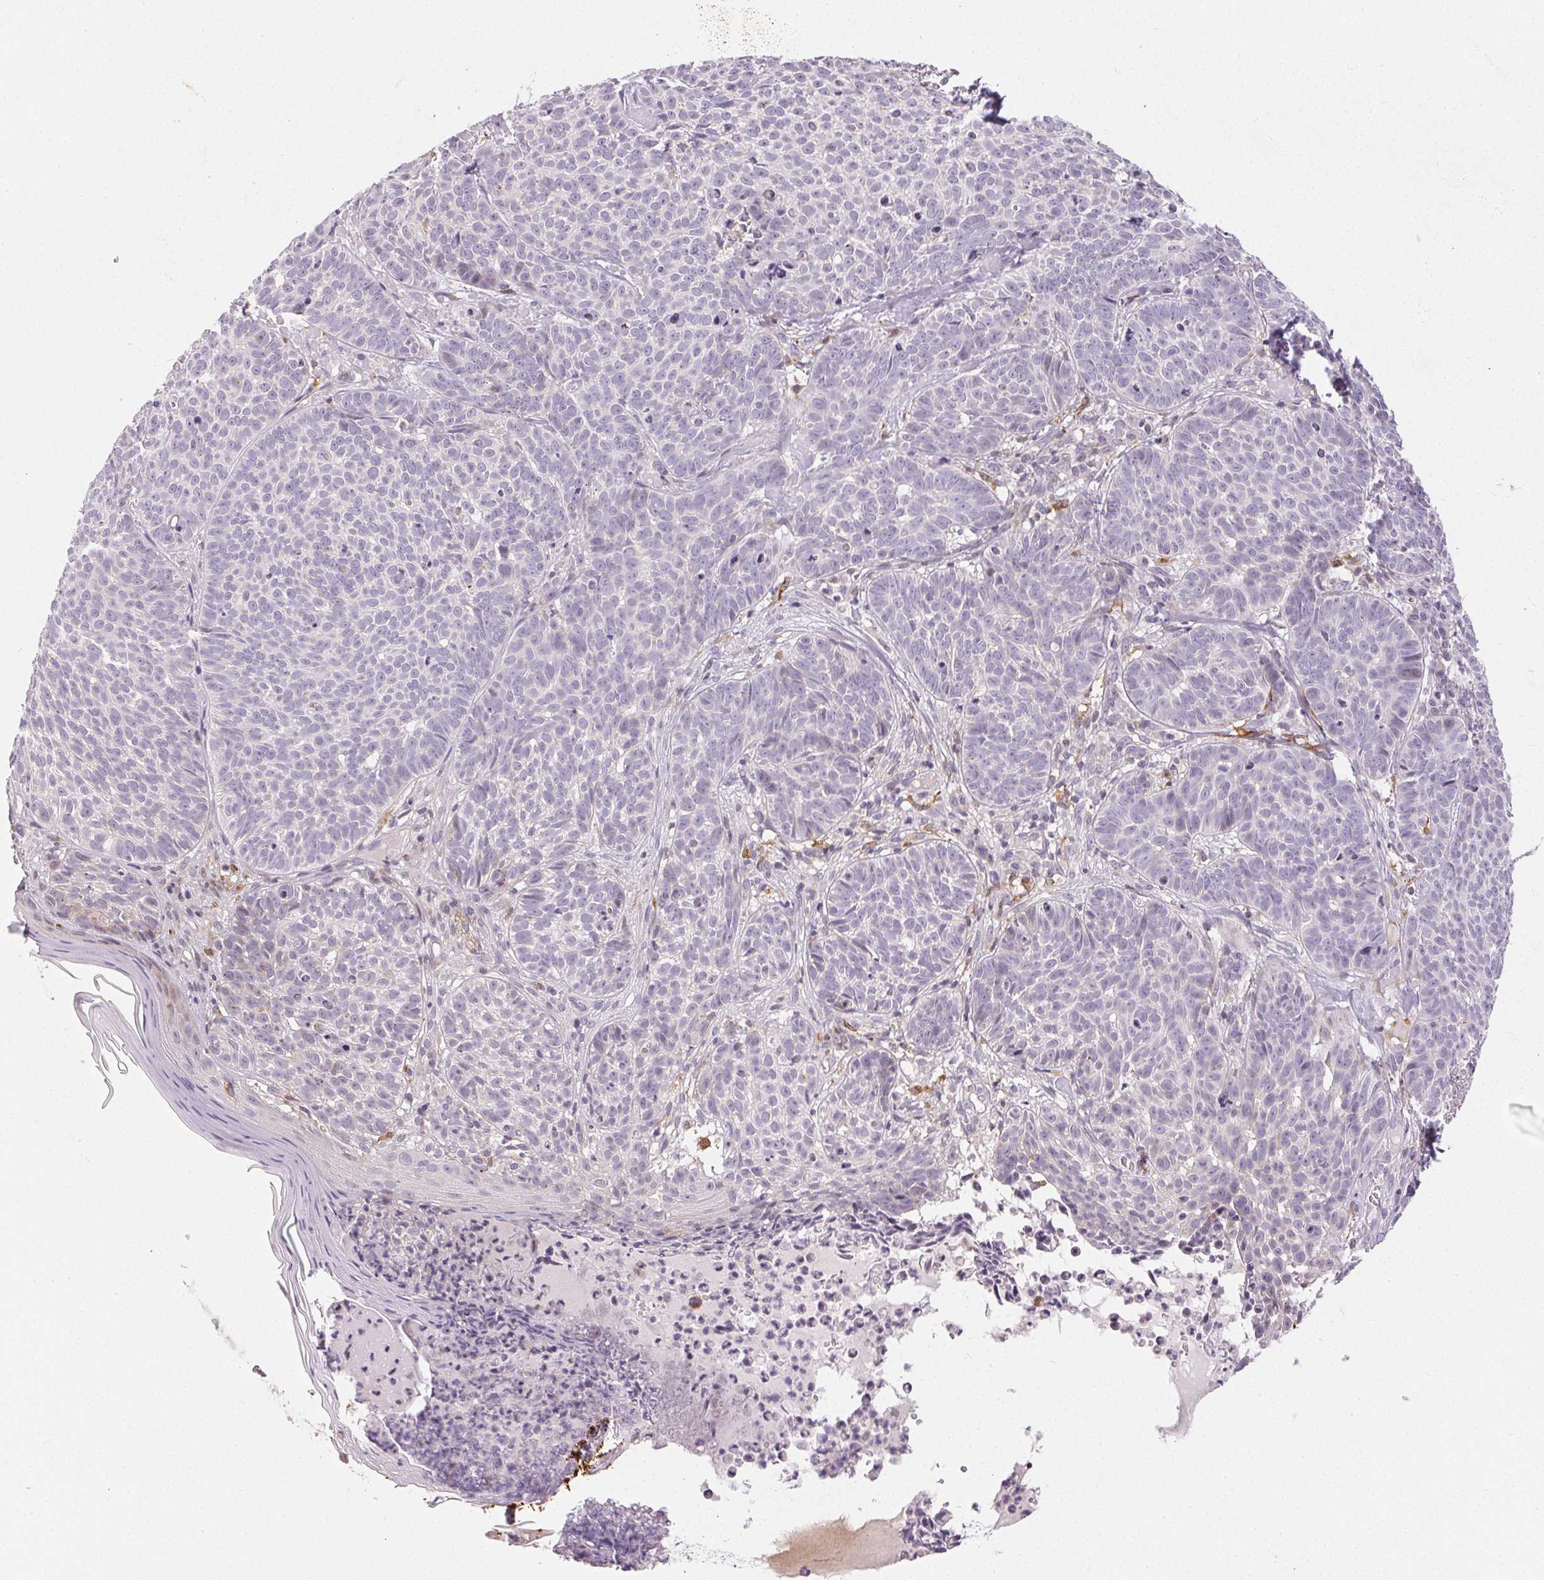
{"staining": {"intensity": "negative", "quantity": "none", "location": "none"}, "tissue": "skin cancer", "cell_type": "Tumor cells", "image_type": "cancer", "snomed": [{"axis": "morphology", "description": "Basal cell carcinoma"}, {"axis": "topography", "description": "Skin"}], "caption": "Tumor cells are negative for brown protein staining in skin cancer. (Immunohistochemistry, brightfield microscopy, high magnification).", "gene": "RPGRIP1", "patient": {"sex": "male", "age": 90}}